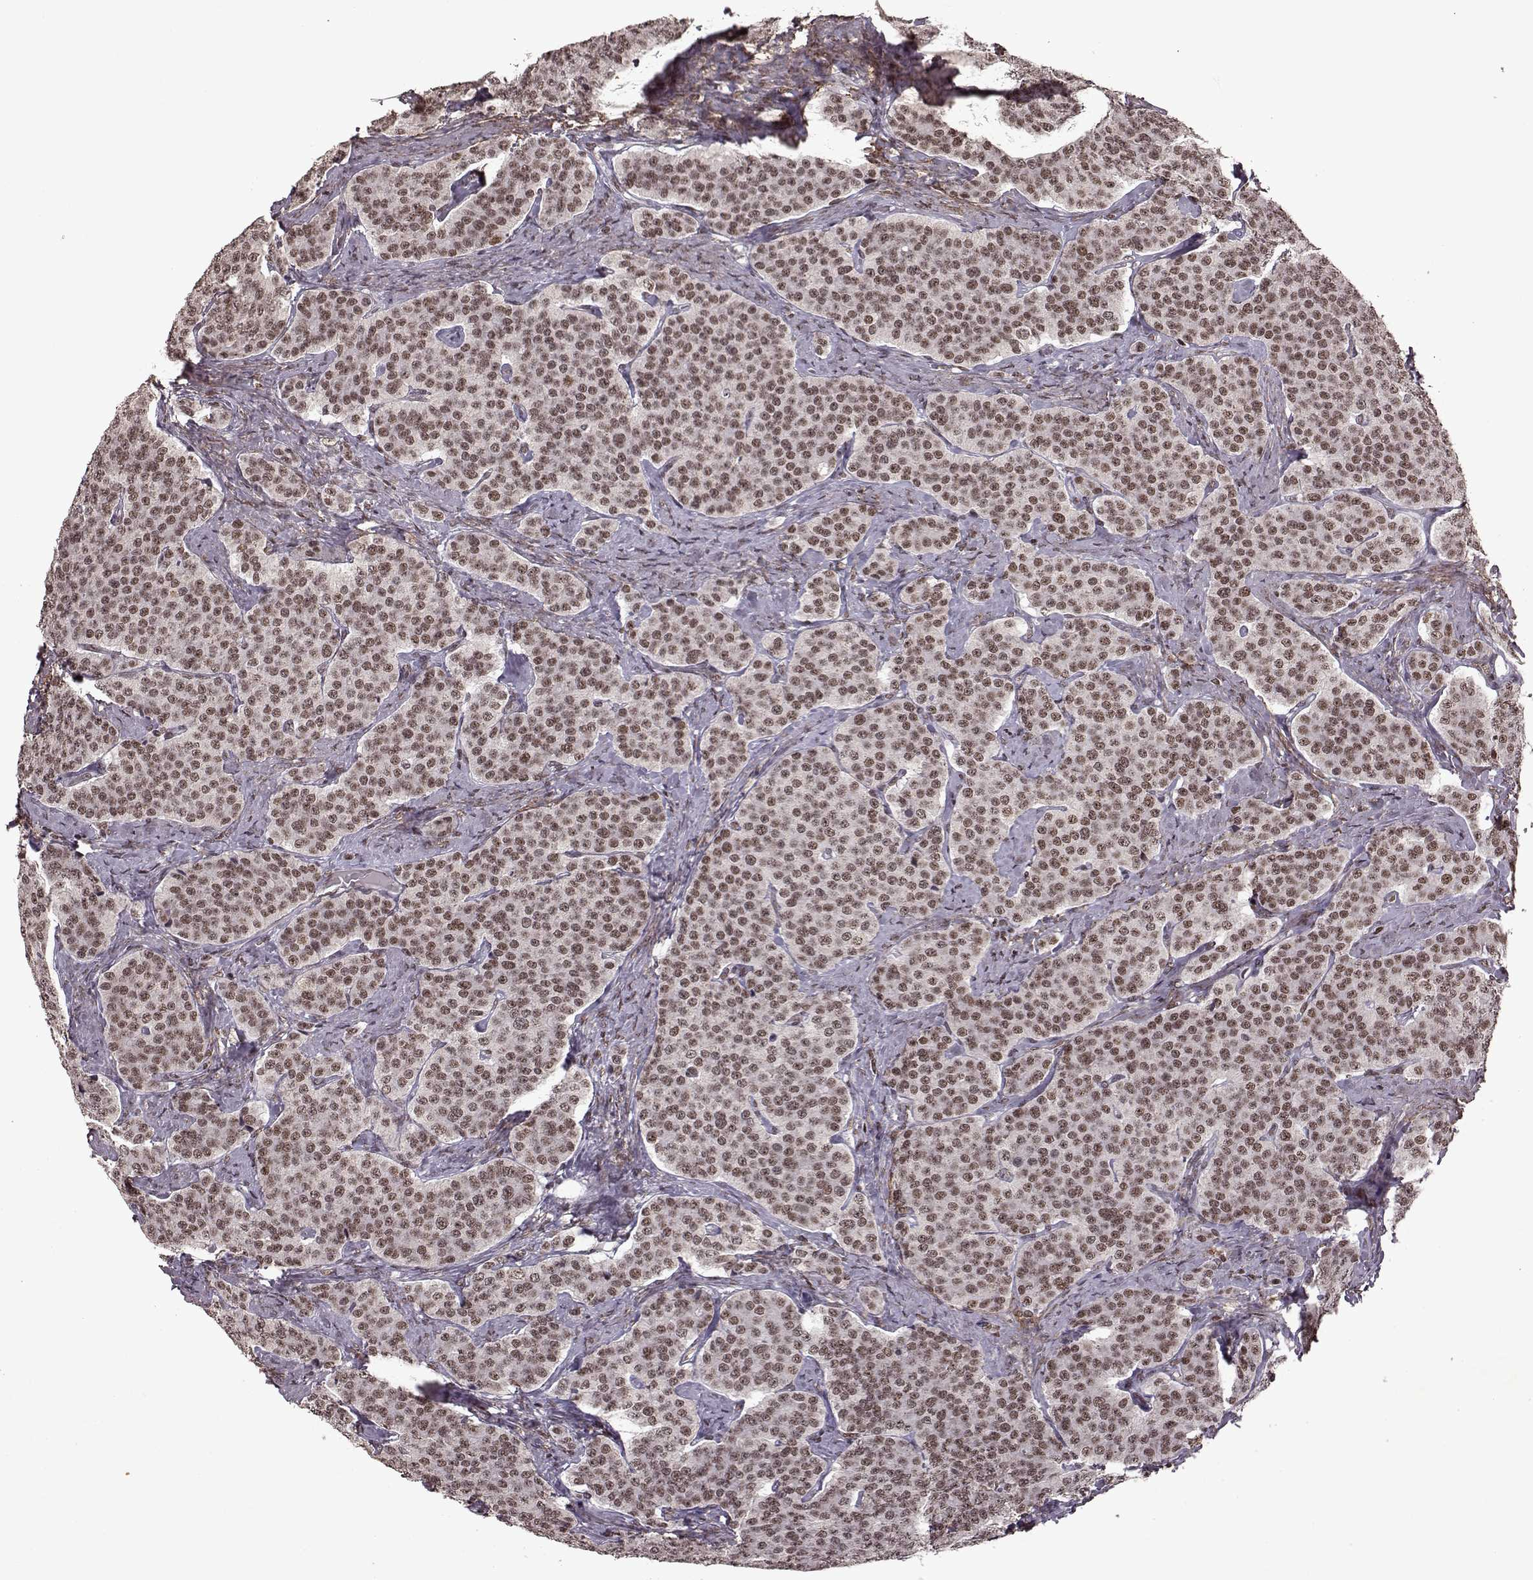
{"staining": {"intensity": "weak", "quantity": ">75%", "location": "nuclear"}, "tissue": "carcinoid", "cell_type": "Tumor cells", "image_type": "cancer", "snomed": [{"axis": "morphology", "description": "Carcinoid, malignant, NOS"}, {"axis": "topography", "description": "Small intestine"}], "caption": "Carcinoid stained for a protein reveals weak nuclear positivity in tumor cells.", "gene": "RRAGD", "patient": {"sex": "female", "age": 58}}